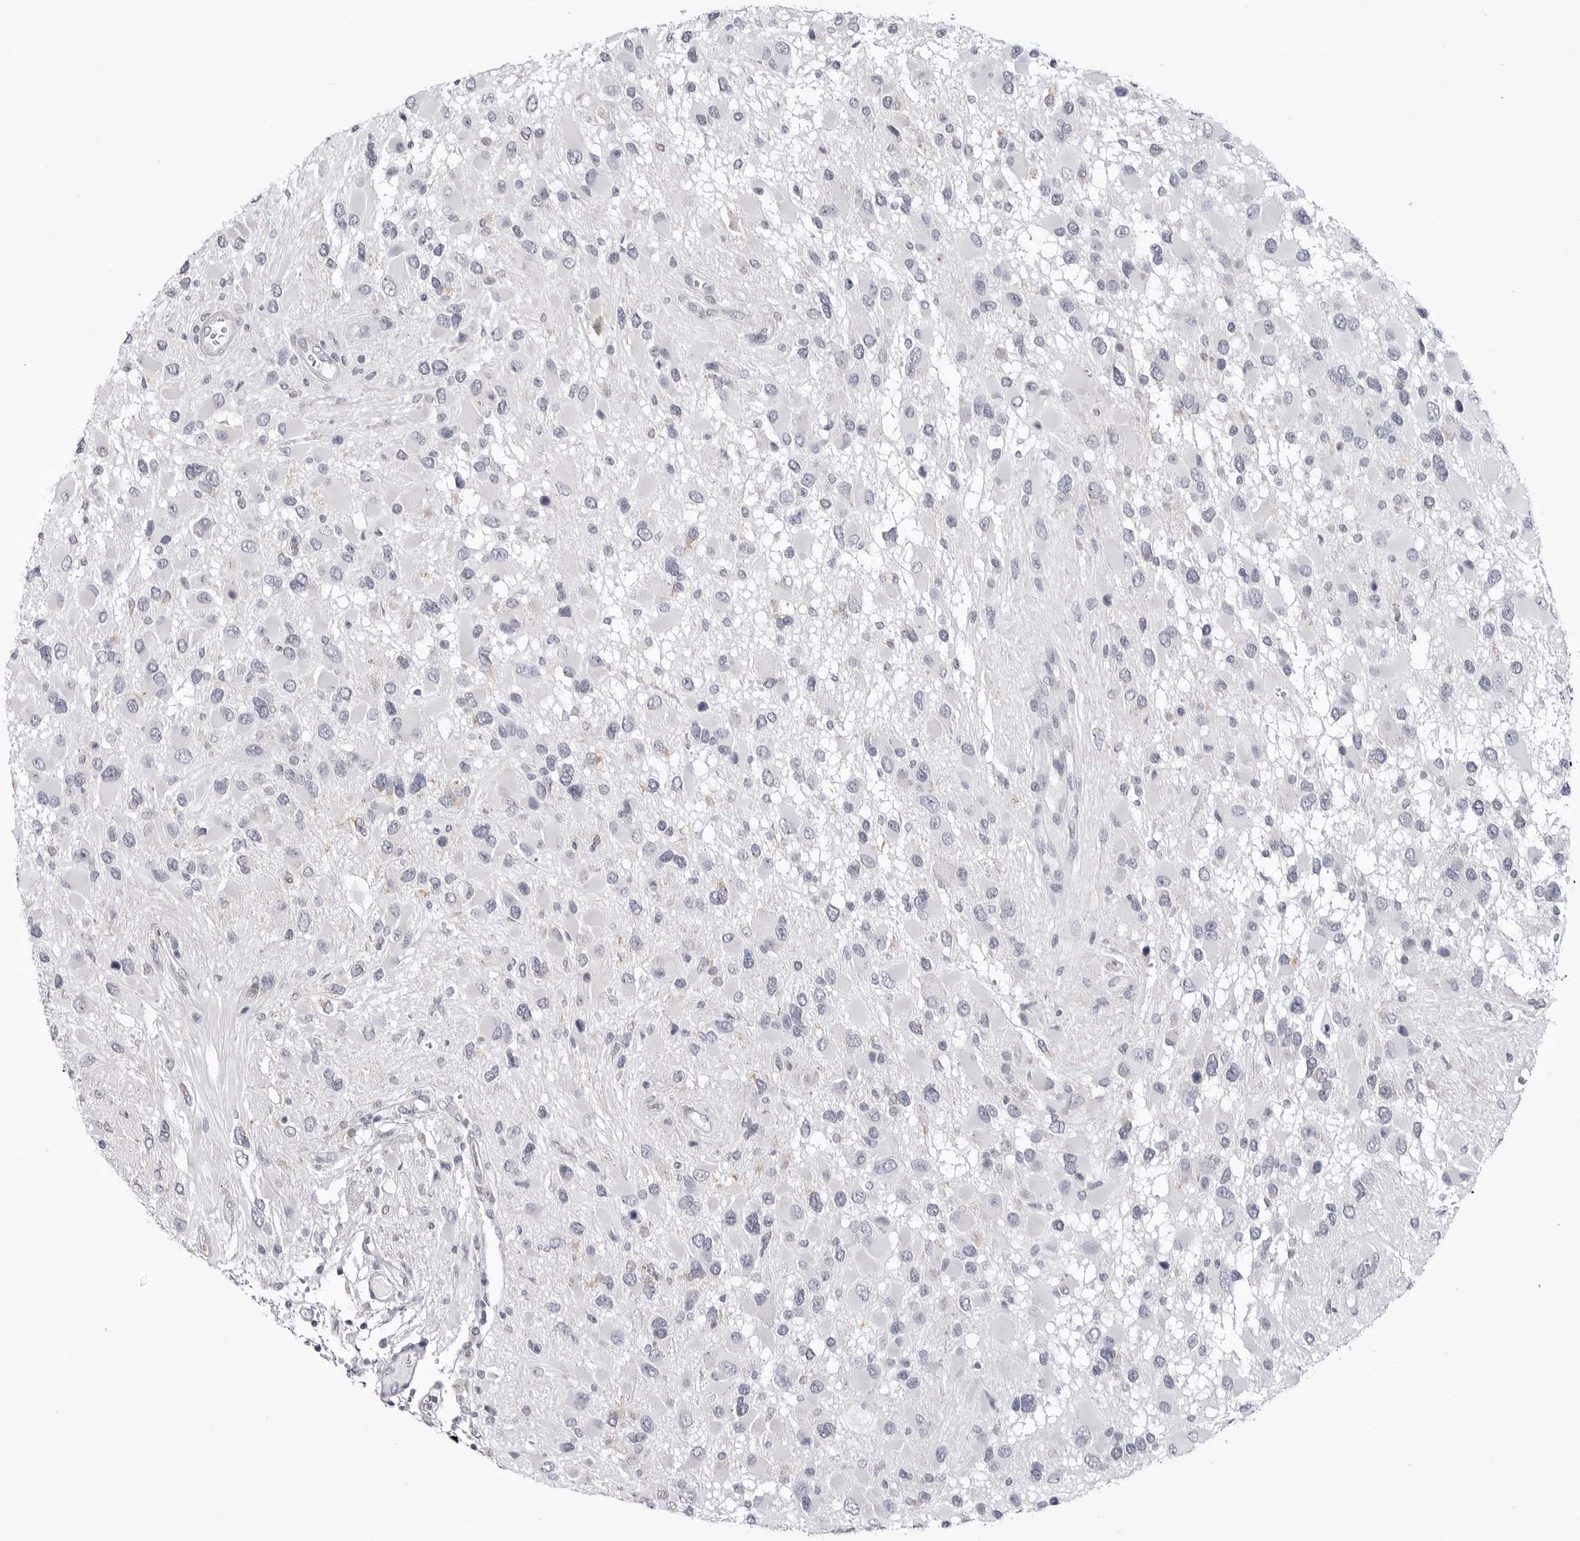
{"staining": {"intensity": "negative", "quantity": "none", "location": "none"}, "tissue": "glioma", "cell_type": "Tumor cells", "image_type": "cancer", "snomed": [{"axis": "morphology", "description": "Glioma, malignant, High grade"}, {"axis": "topography", "description": "Brain"}], "caption": "The immunohistochemistry image has no significant staining in tumor cells of malignant glioma (high-grade) tissue.", "gene": "STAP2", "patient": {"sex": "male", "age": 53}}